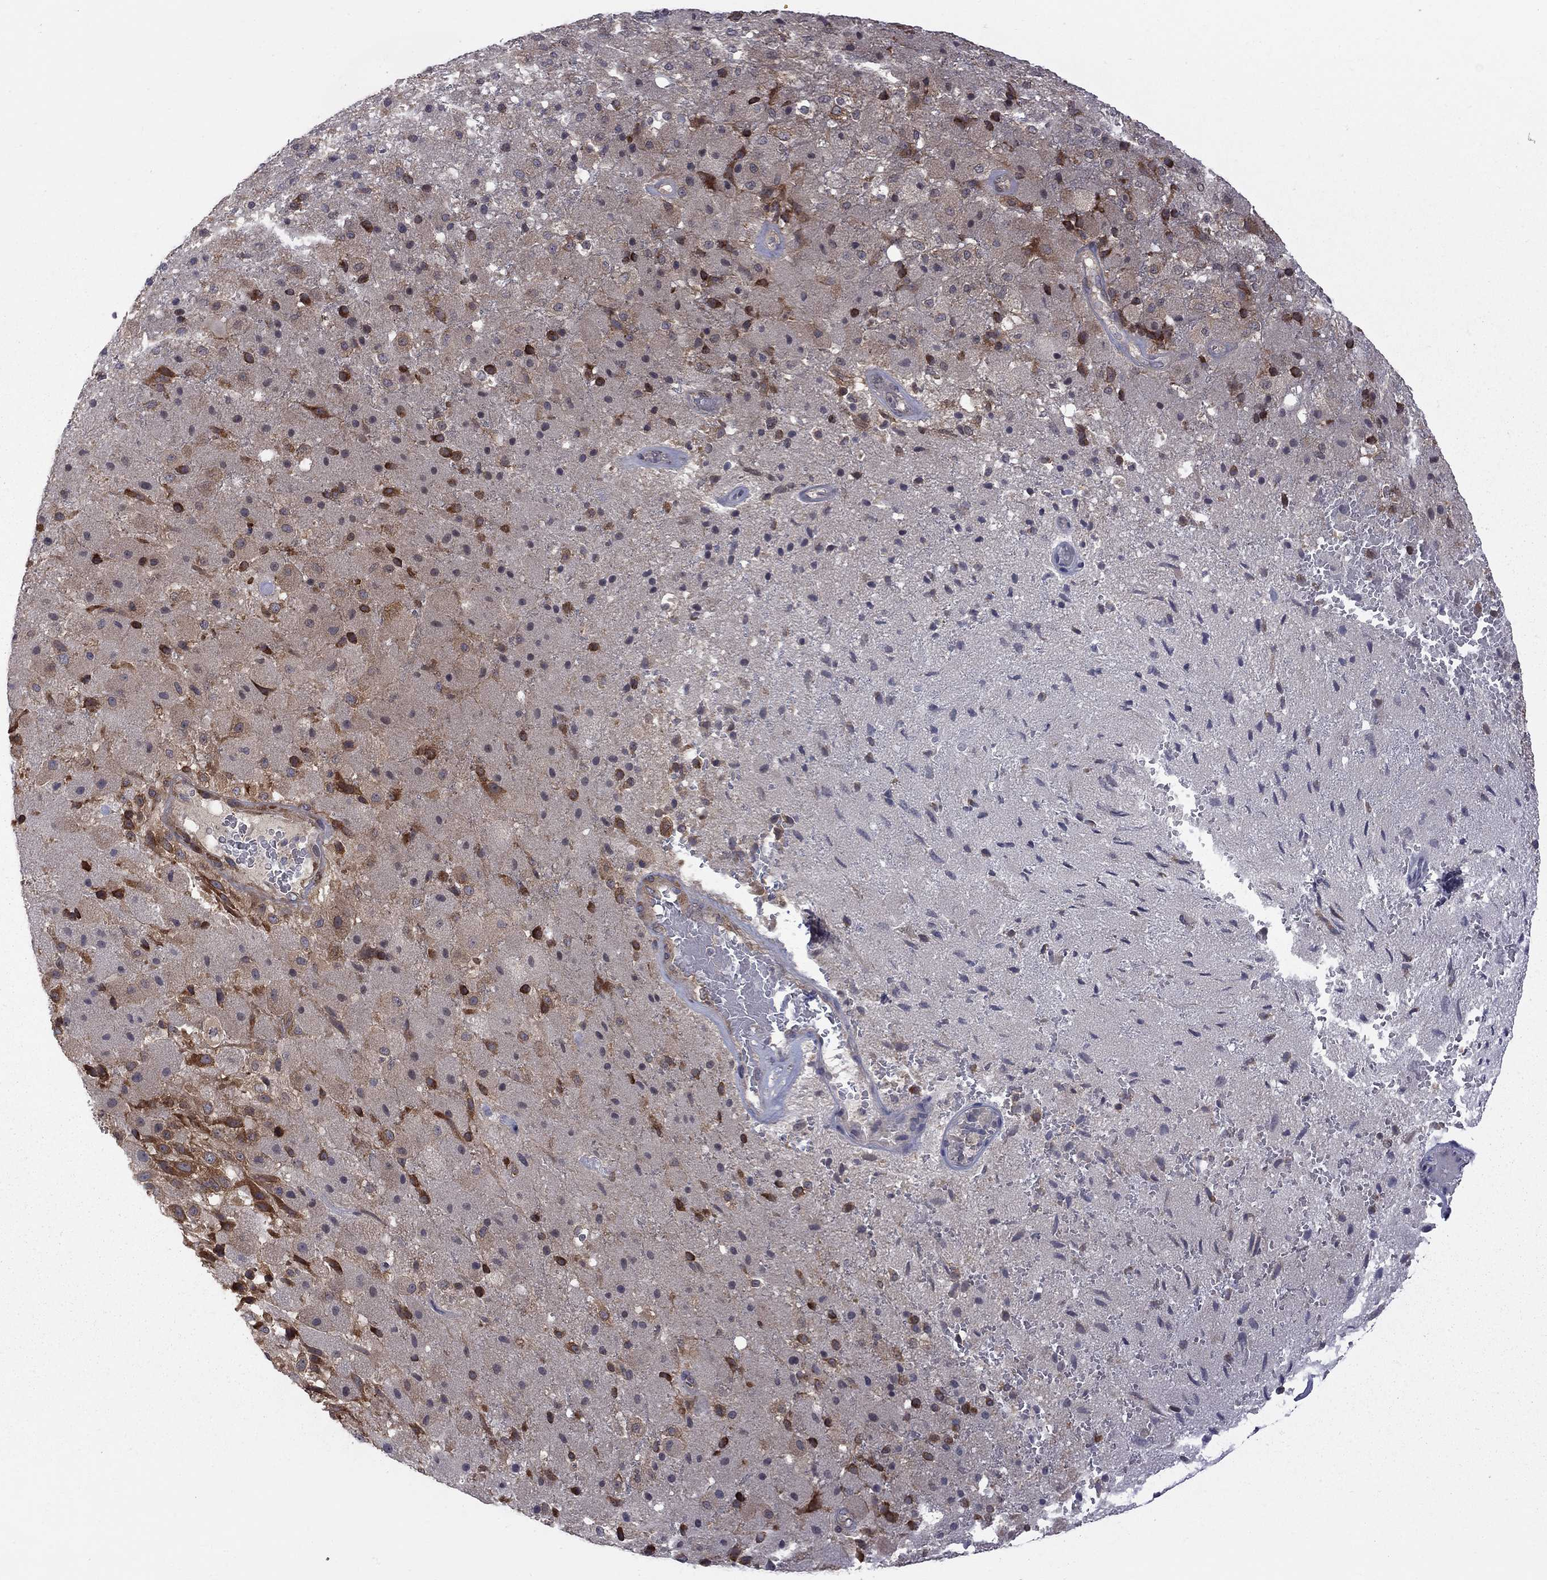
{"staining": {"intensity": "weak", "quantity": "<25%", "location": "cytoplasmic/membranous"}, "tissue": "cerebral cortex", "cell_type": "Endothelial cells", "image_type": "normal", "snomed": [{"axis": "morphology", "description": "Normal tissue, NOS"}, {"axis": "morphology", "description": "Glioma, malignant, High grade"}, {"axis": "topography", "description": "Cerebral cortex"}], "caption": "A high-resolution histopathology image shows IHC staining of unremarkable cerebral cortex, which displays no significant expression in endothelial cells. (Stains: DAB (3,3'-diaminobenzidine) immunohistochemistry (IHC) with hematoxylin counter stain, Microscopy: brightfield microscopy at high magnification).", "gene": "NAA50", "patient": {"sex": "male", "age": 77}}